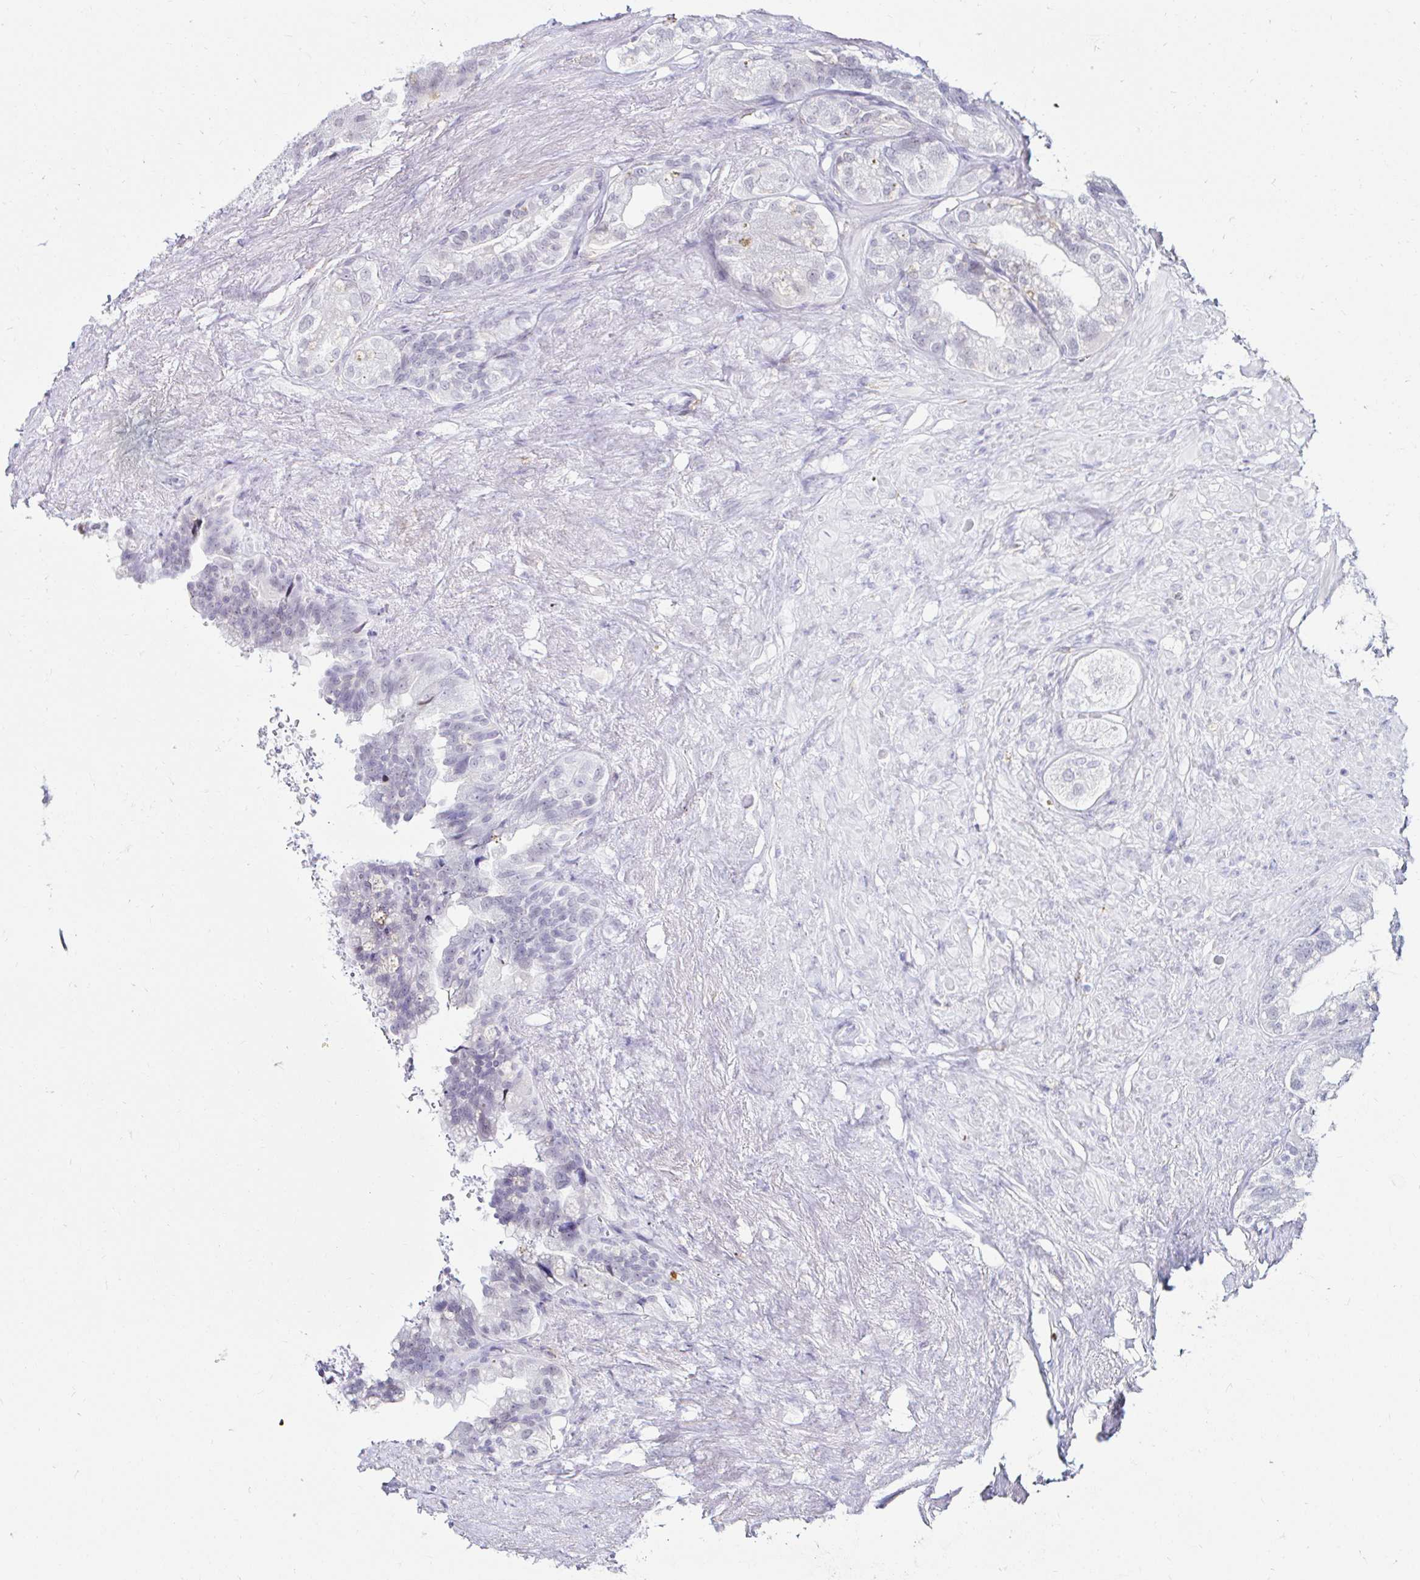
{"staining": {"intensity": "negative", "quantity": "none", "location": "none"}, "tissue": "seminal vesicle", "cell_type": "Glandular cells", "image_type": "normal", "snomed": [{"axis": "morphology", "description": "Normal tissue, NOS"}, {"axis": "topography", "description": "Seminal veicle"}, {"axis": "topography", "description": "Peripheral nerve tissue"}], "caption": "DAB immunohistochemical staining of benign human seminal vesicle demonstrates no significant positivity in glandular cells.", "gene": "CYBB", "patient": {"sex": "male", "age": 76}}